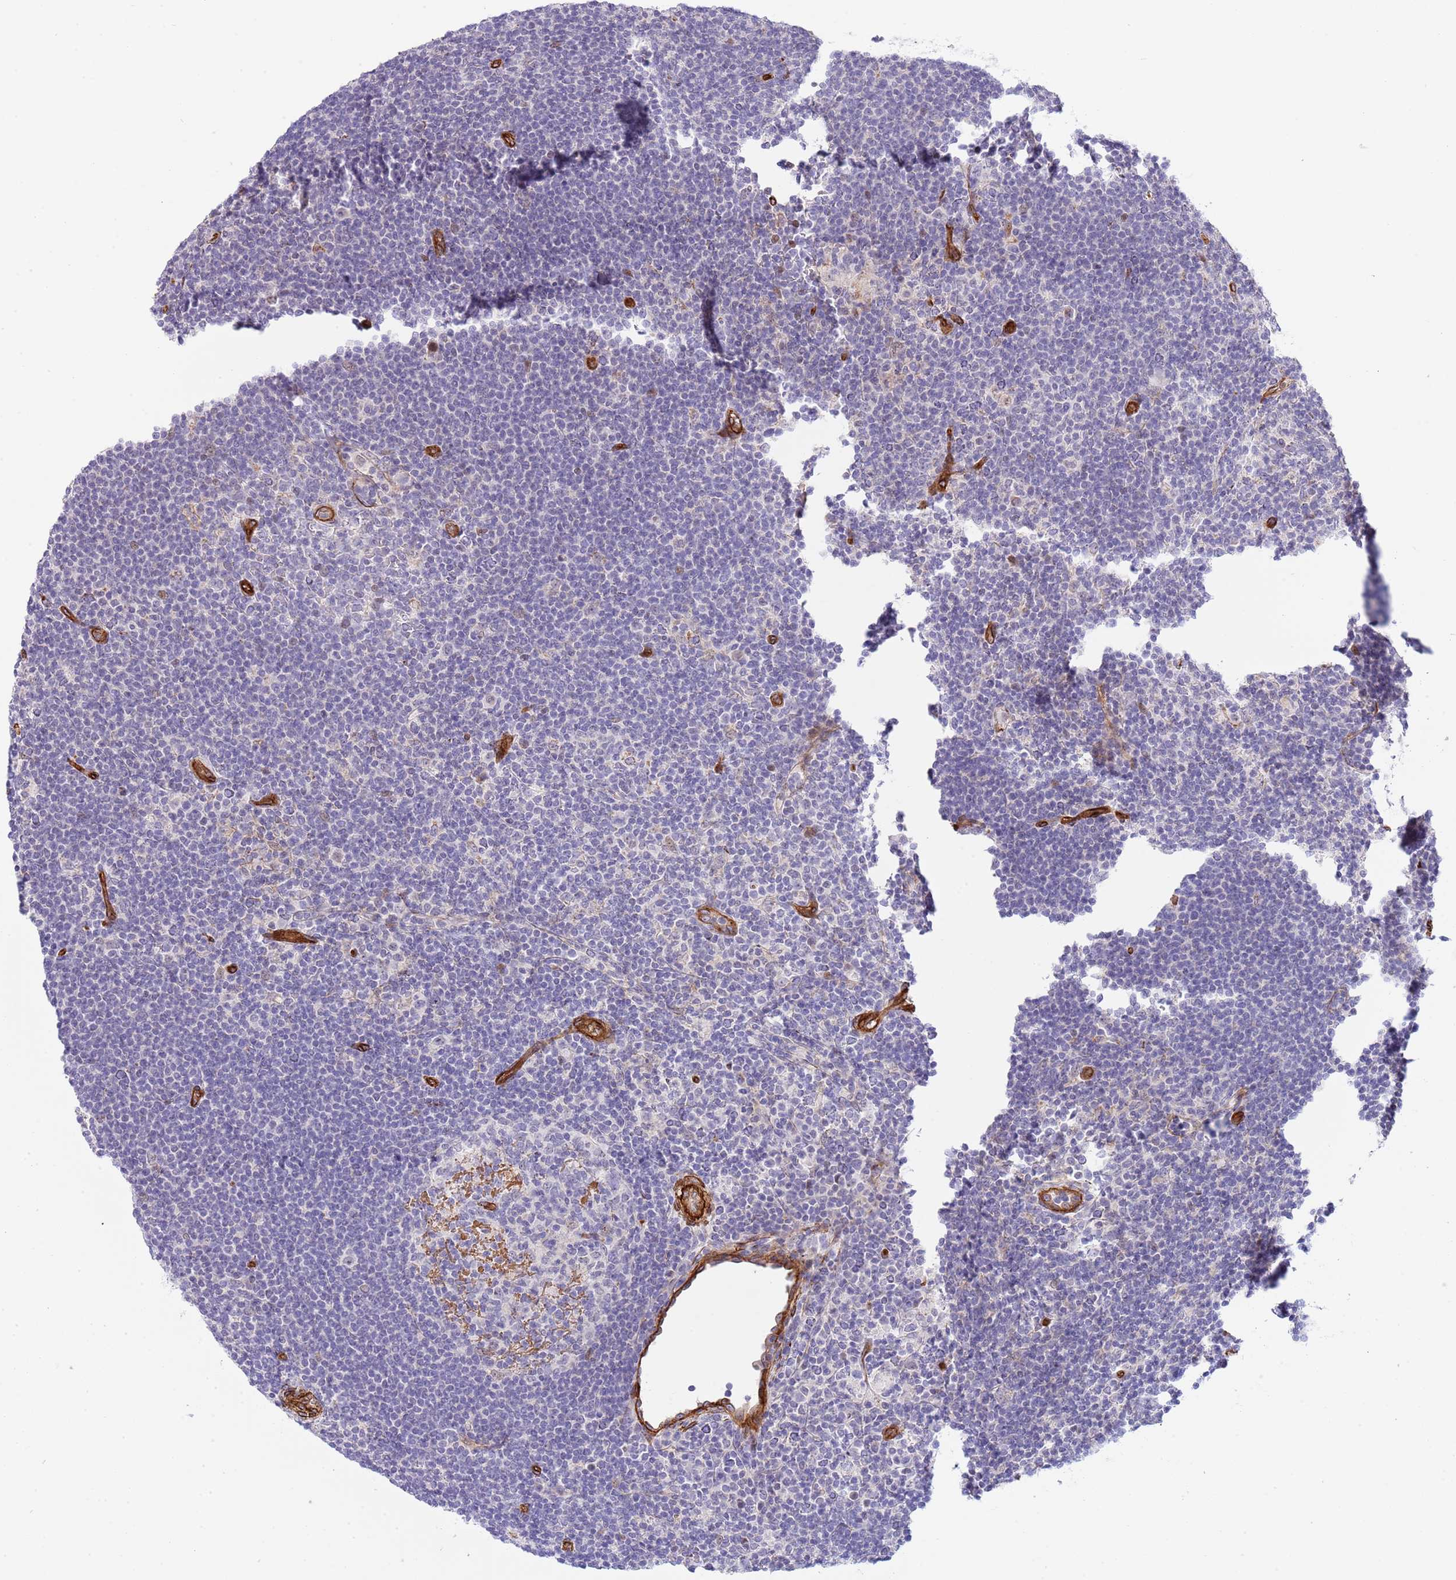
{"staining": {"intensity": "negative", "quantity": "none", "location": "none"}, "tissue": "lymphoma", "cell_type": "Tumor cells", "image_type": "cancer", "snomed": [{"axis": "morphology", "description": "Hodgkin's disease, NOS"}, {"axis": "topography", "description": "Lymph node"}], "caption": "Lymphoma stained for a protein using immunohistochemistry reveals no staining tumor cells.", "gene": "NEK3", "patient": {"sex": "female", "age": 57}}